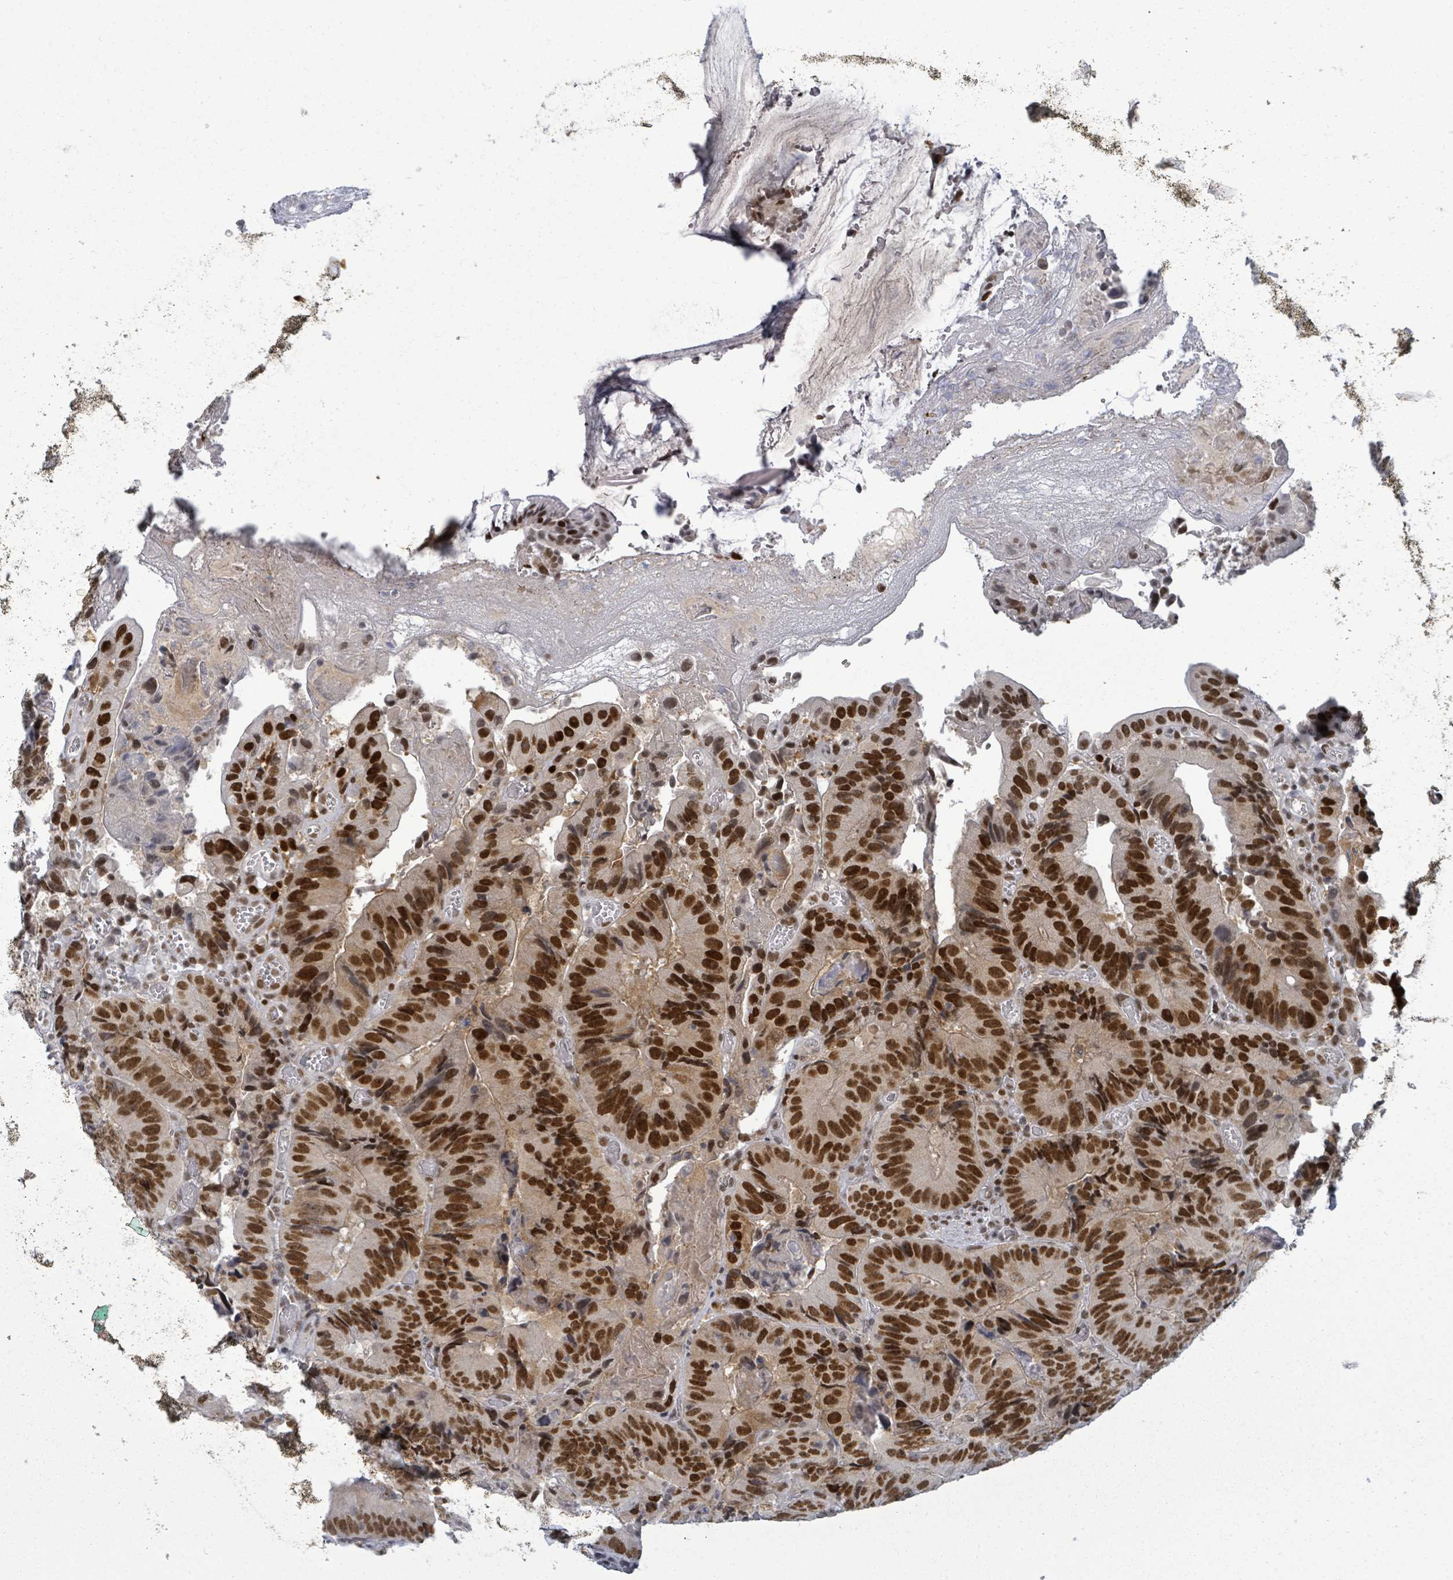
{"staining": {"intensity": "strong", "quantity": ">75%", "location": "nuclear"}, "tissue": "colorectal cancer", "cell_type": "Tumor cells", "image_type": "cancer", "snomed": [{"axis": "morphology", "description": "Adenocarcinoma, NOS"}, {"axis": "topography", "description": "Colon"}], "caption": "IHC (DAB (3,3'-diaminobenzidine)) staining of colorectal cancer (adenocarcinoma) reveals strong nuclear protein staining in about >75% of tumor cells. (DAB = brown stain, brightfield microscopy at high magnification).", "gene": "ERCC5", "patient": {"sex": "female", "age": 86}}